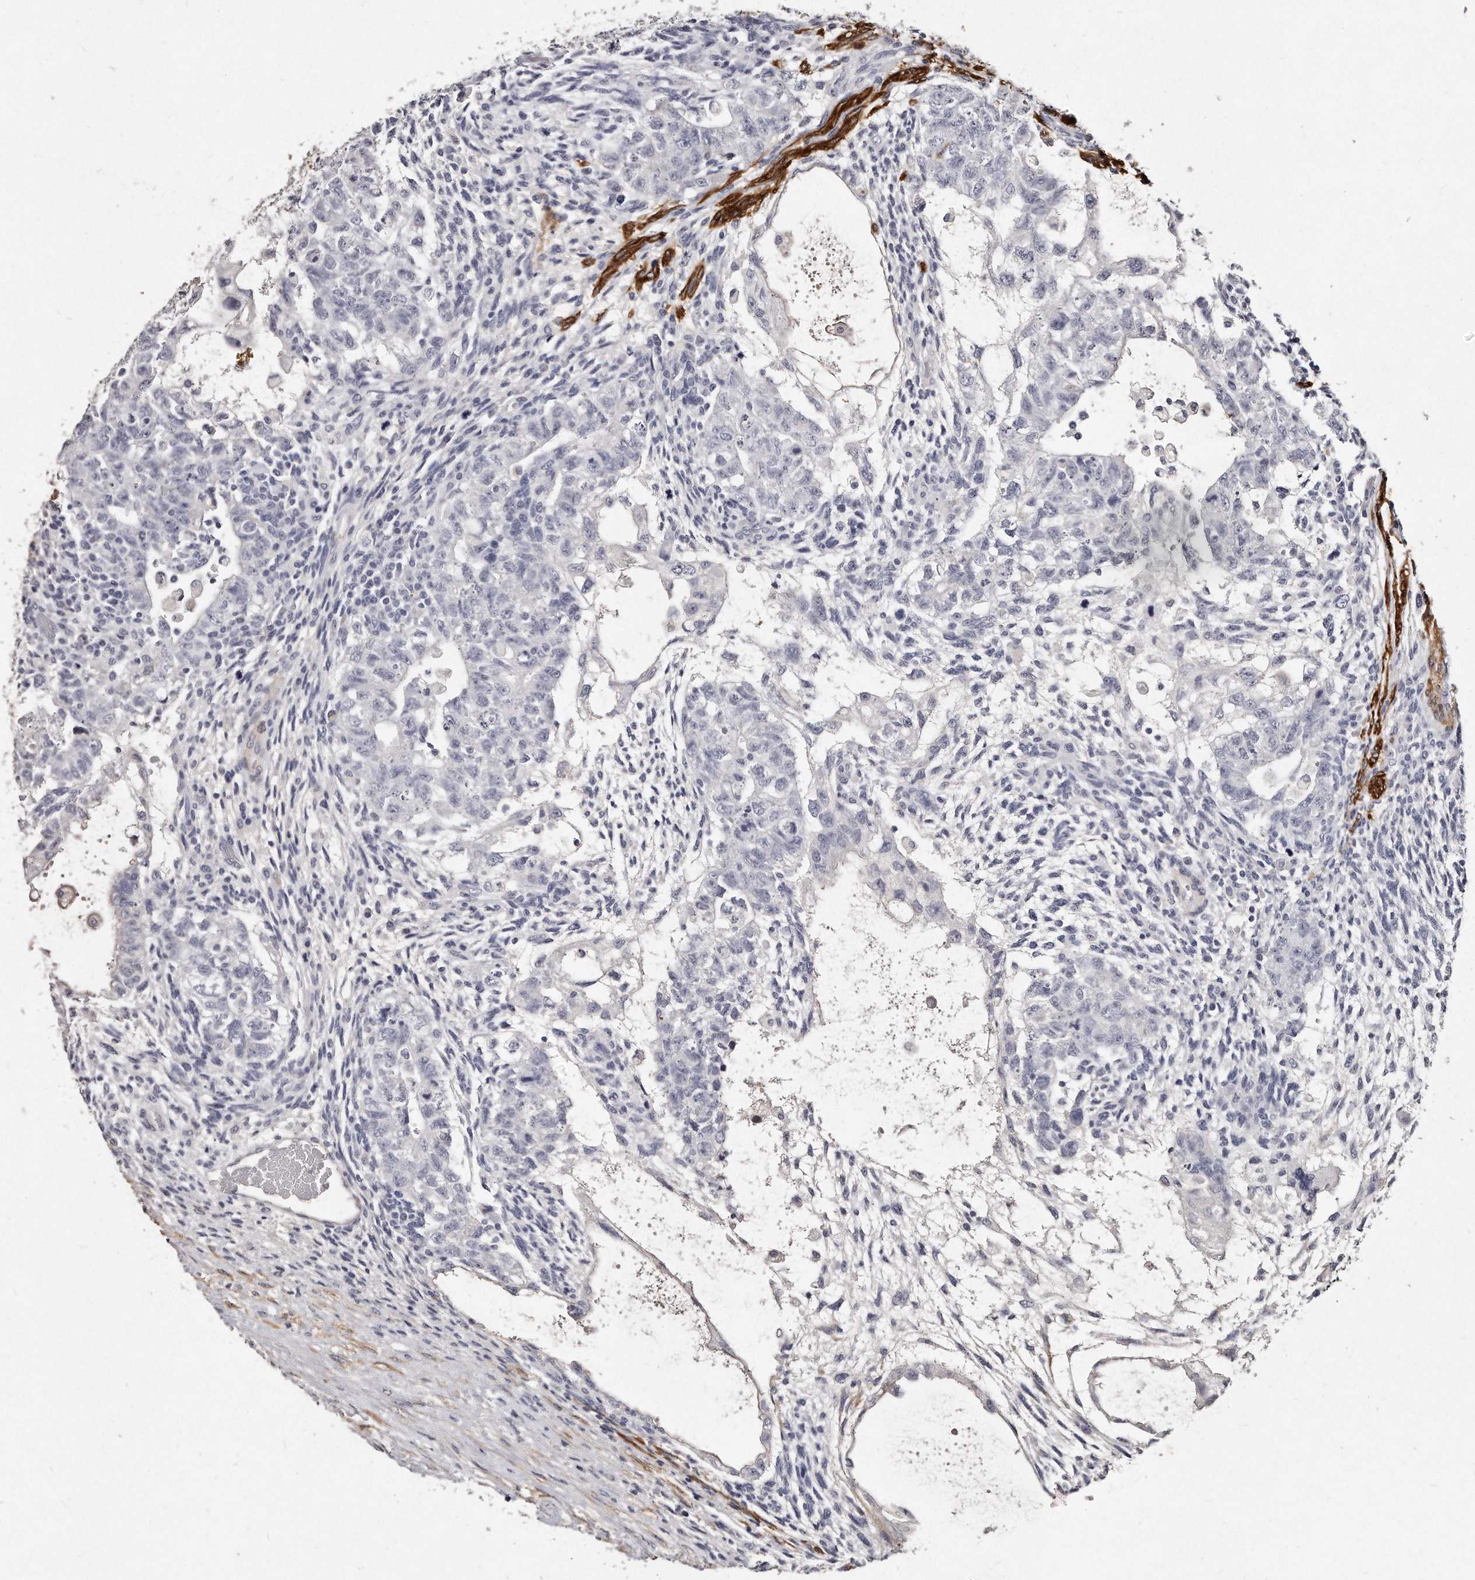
{"staining": {"intensity": "negative", "quantity": "none", "location": "none"}, "tissue": "testis cancer", "cell_type": "Tumor cells", "image_type": "cancer", "snomed": [{"axis": "morphology", "description": "Normal tissue, NOS"}, {"axis": "morphology", "description": "Carcinoma, Embryonal, NOS"}, {"axis": "topography", "description": "Testis"}], "caption": "Tumor cells are negative for brown protein staining in testis cancer (embryonal carcinoma). (DAB IHC with hematoxylin counter stain).", "gene": "LMOD1", "patient": {"sex": "male", "age": 36}}